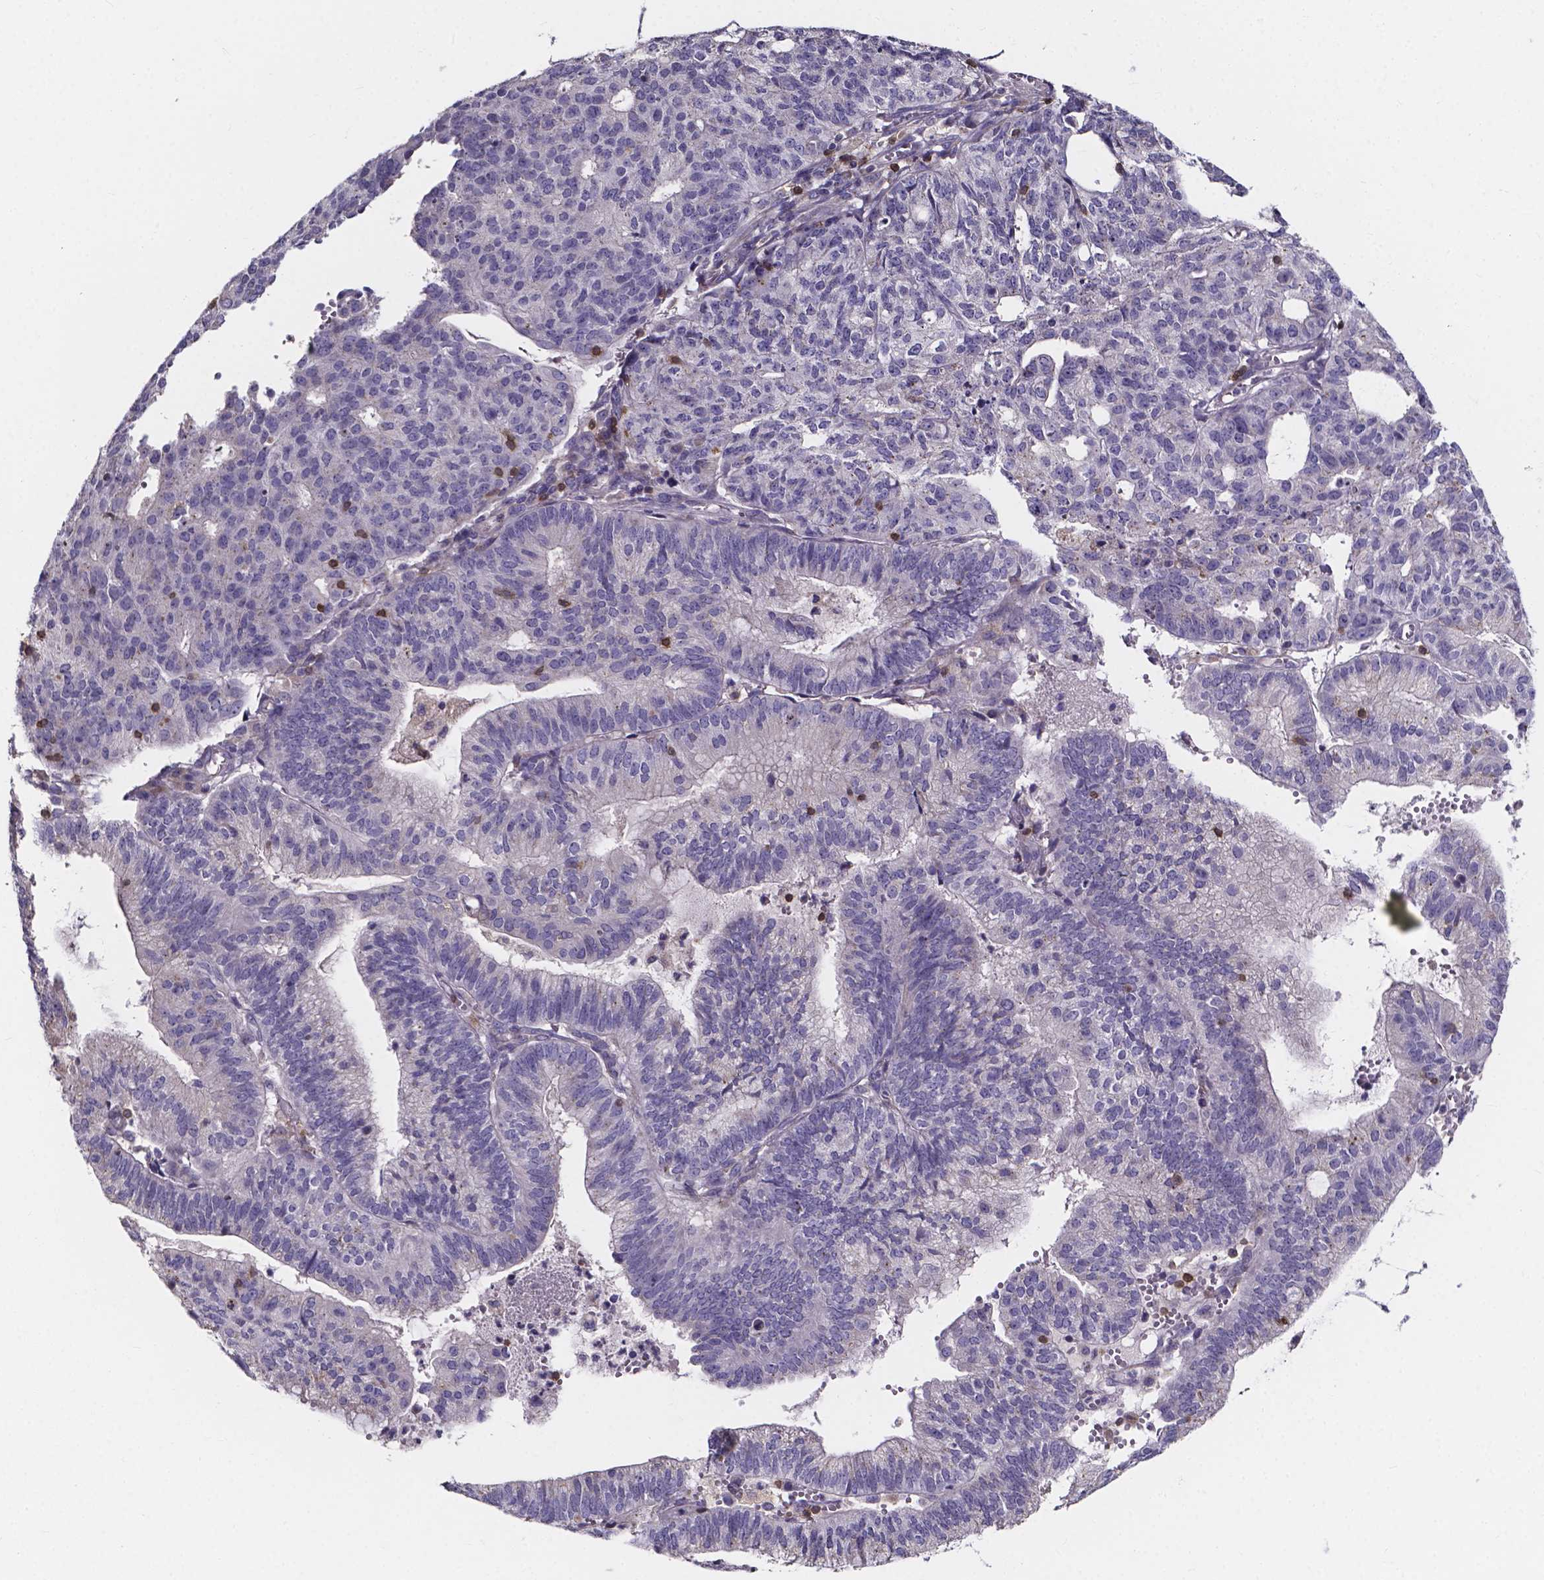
{"staining": {"intensity": "negative", "quantity": "none", "location": "none"}, "tissue": "endometrial cancer", "cell_type": "Tumor cells", "image_type": "cancer", "snomed": [{"axis": "morphology", "description": "Adenocarcinoma, NOS"}, {"axis": "topography", "description": "Endometrium"}], "caption": "DAB (3,3'-diaminobenzidine) immunohistochemical staining of human adenocarcinoma (endometrial) shows no significant positivity in tumor cells.", "gene": "THEMIS", "patient": {"sex": "female", "age": 82}}